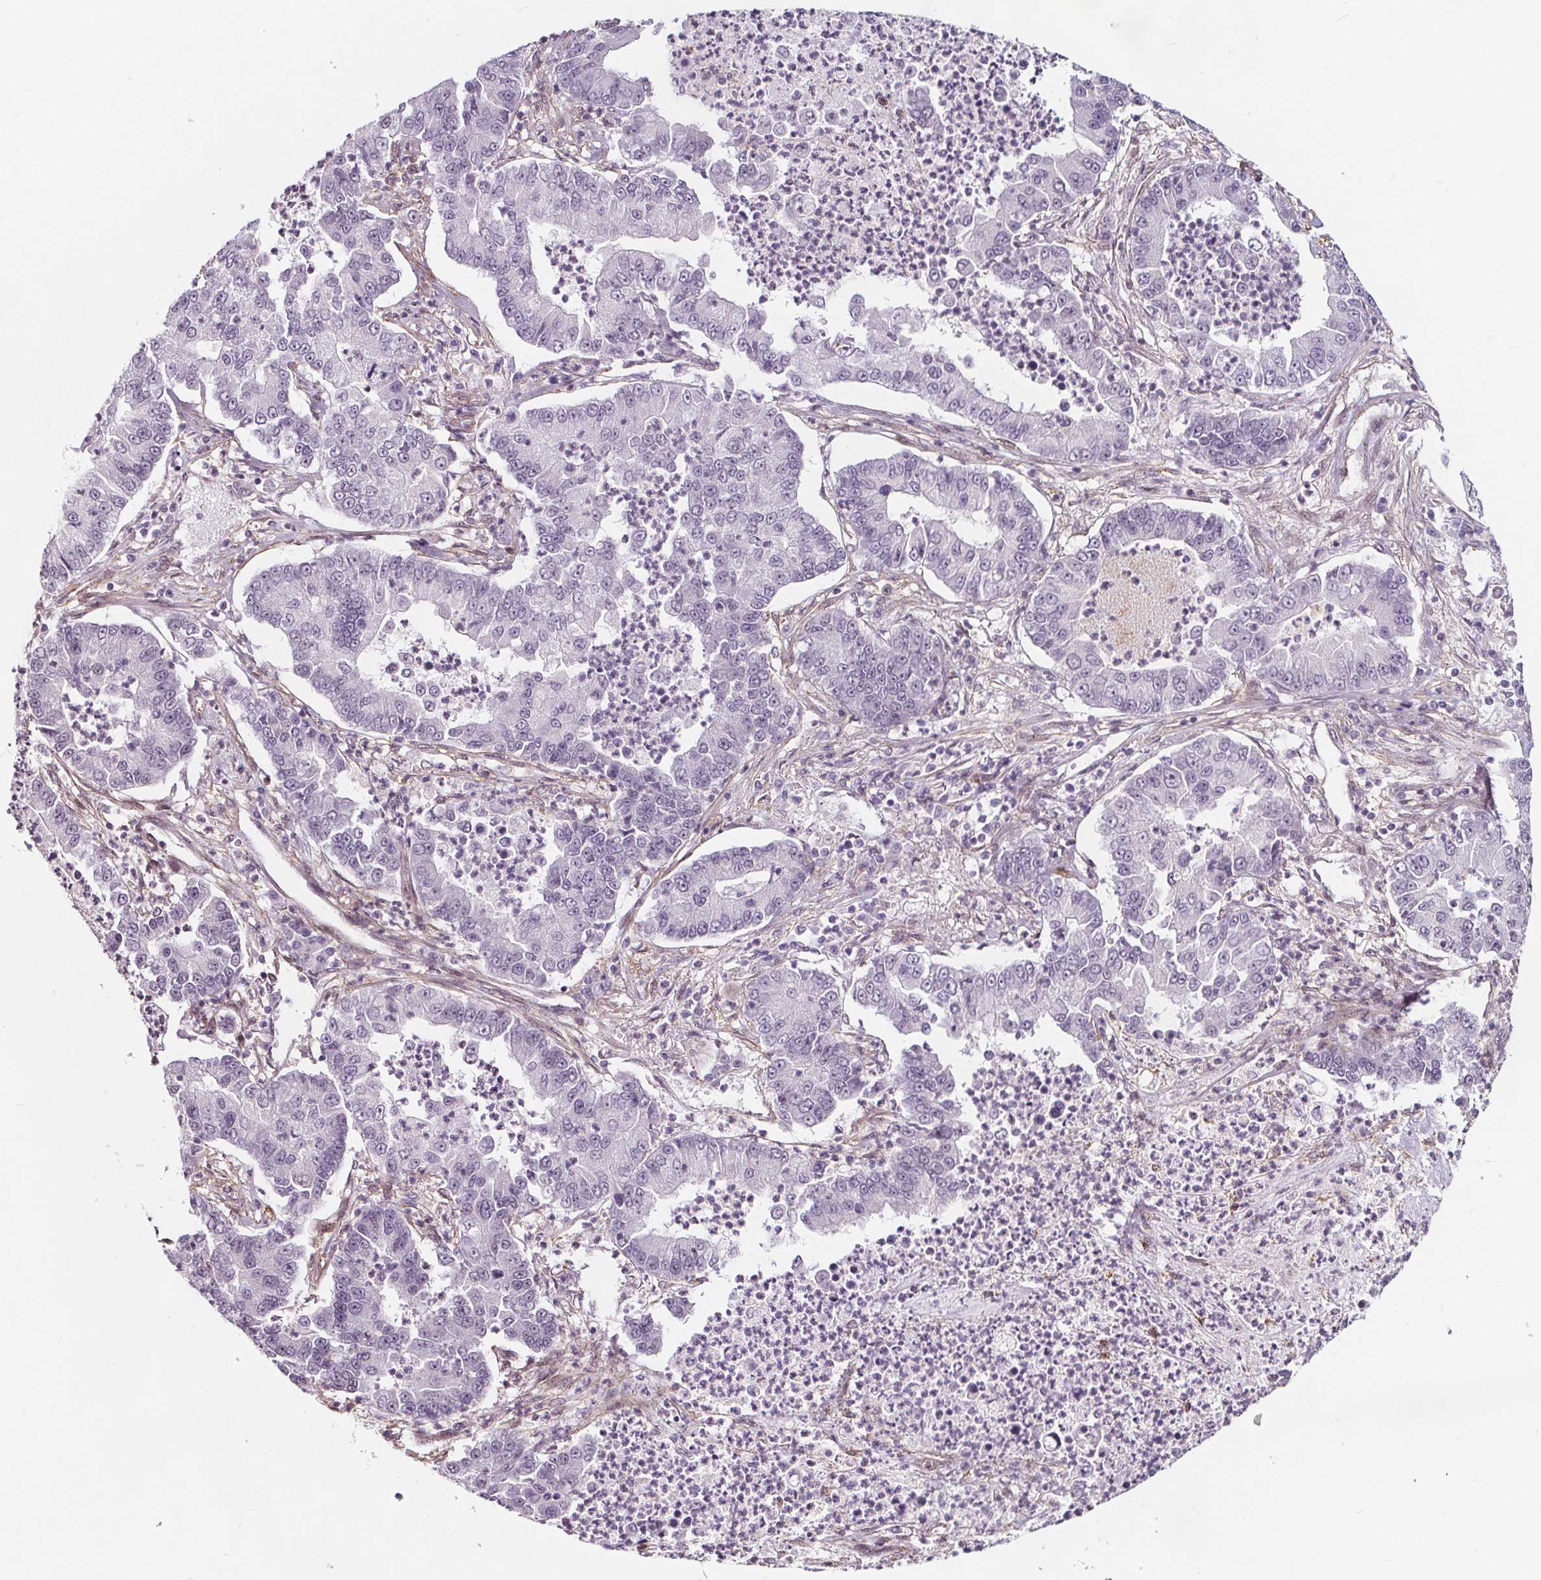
{"staining": {"intensity": "negative", "quantity": "none", "location": "none"}, "tissue": "lung cancer", "cell_type": "Tumor cells", "image_type": "cancer", "snomed": [{"axis": "morphology", "description": "Adenocarcinoma, NOS"}, {"axis": "topography", "description": "Lung"}], "caption": "DAB immunohistochemical staining of human lung adenocarcinoma reveals no significant expression in tumor cells.", "gene": "HAS1", "patient": {"sex": "female", "age": 57}}